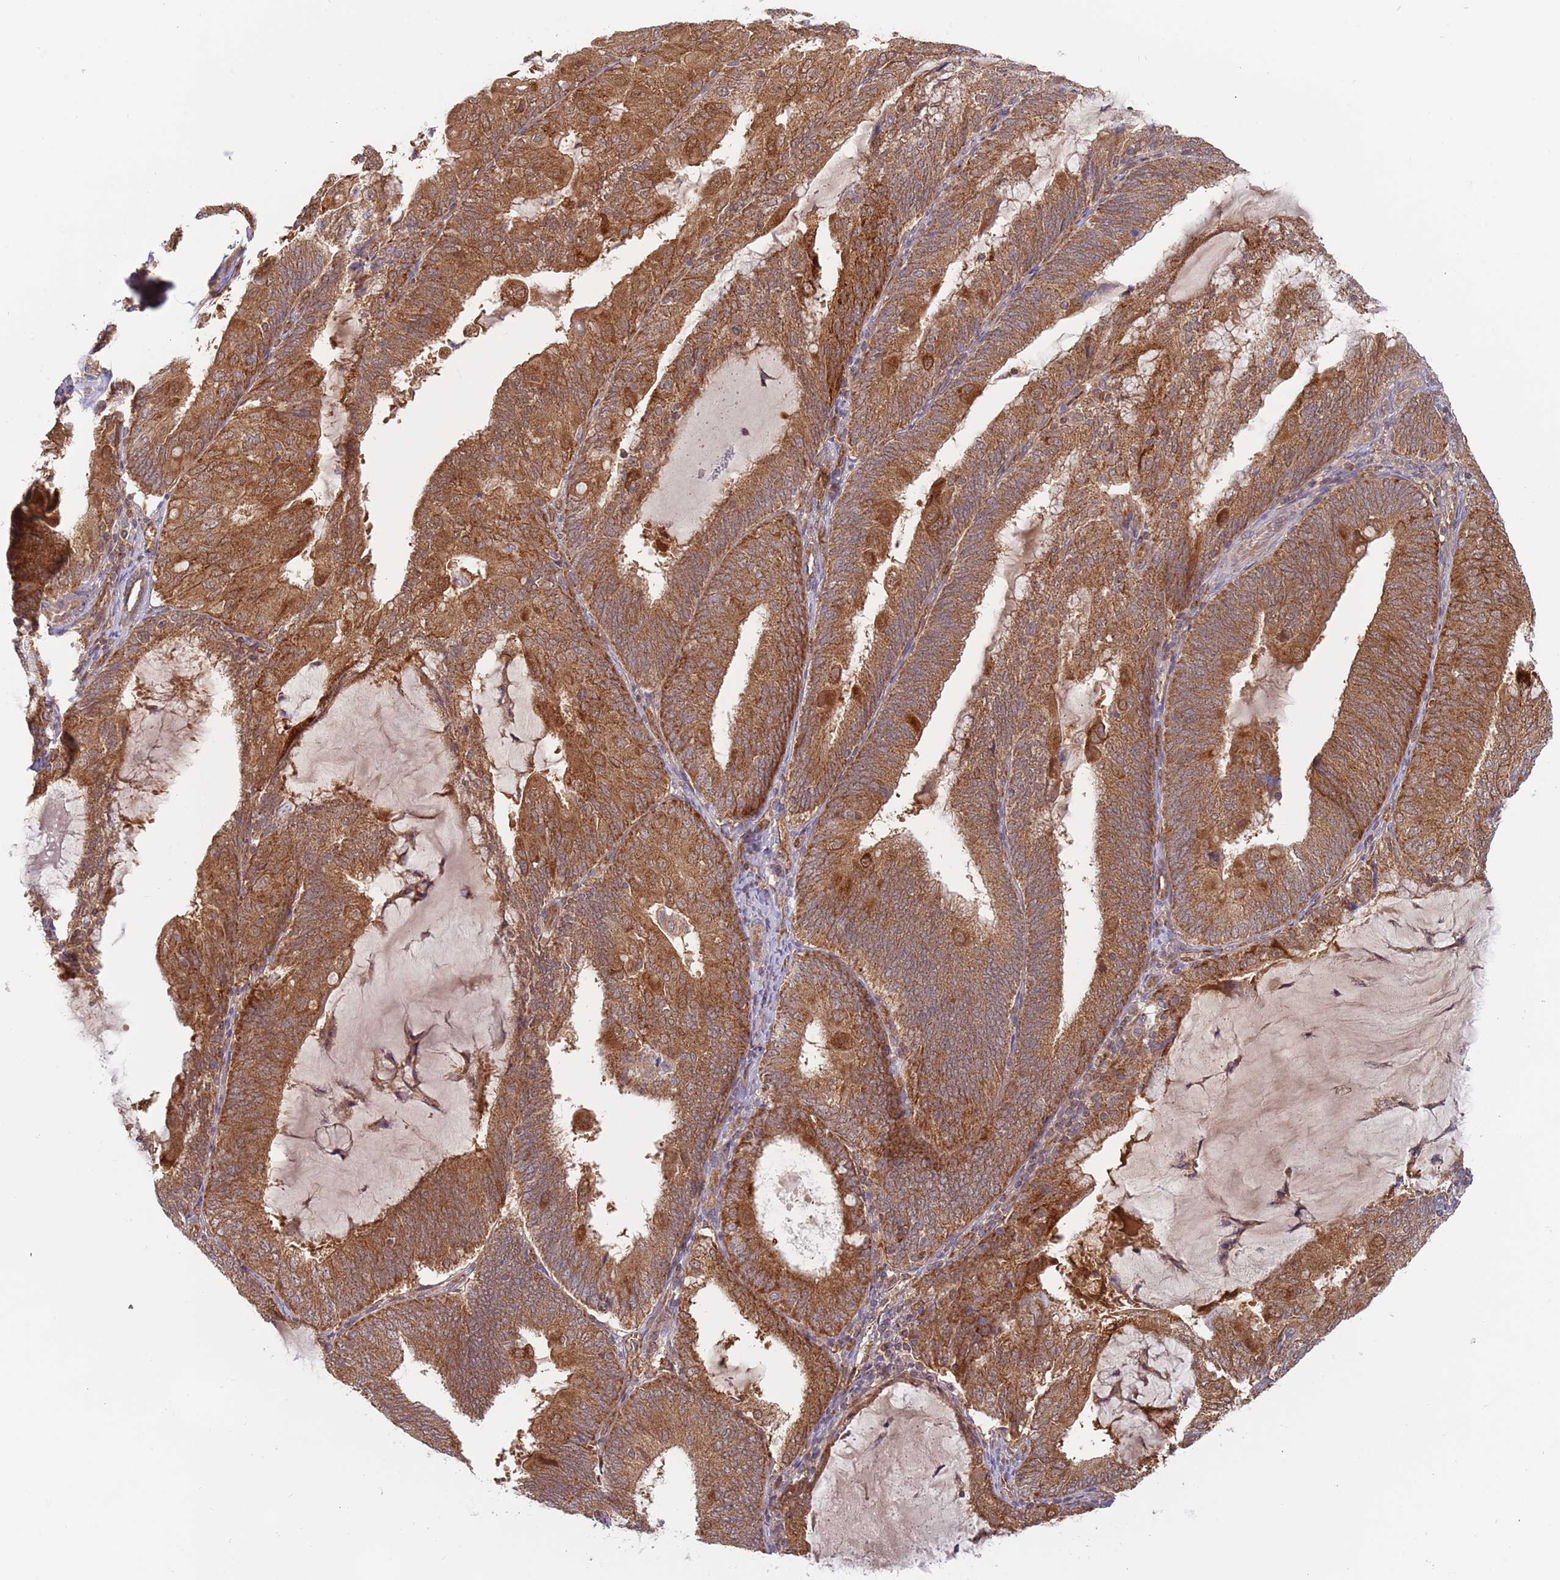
{"staining": {"intensity": "strong", "quantity": ">75%", "location": "cytoplasmic/membranous"}, "tissue": "endometrial cancer", "cell_type": "Tumor cells", "image_type": "cancer", "snomed": [{"axis": "morphology", "description": "Adenocarcinoma, NOS"}, {"axis": "topography", "description": "Endometrium"}], "caption": "An immunohistochemistry (IHC) image of tumor tissue is shown. Protein staining in brown shows strong cytoplasmic/membranous positivity in endometrial adenocarcinoma within tumor cells.", "gene": "GUK1", "patient": {"sex": "female", "age": 81}}